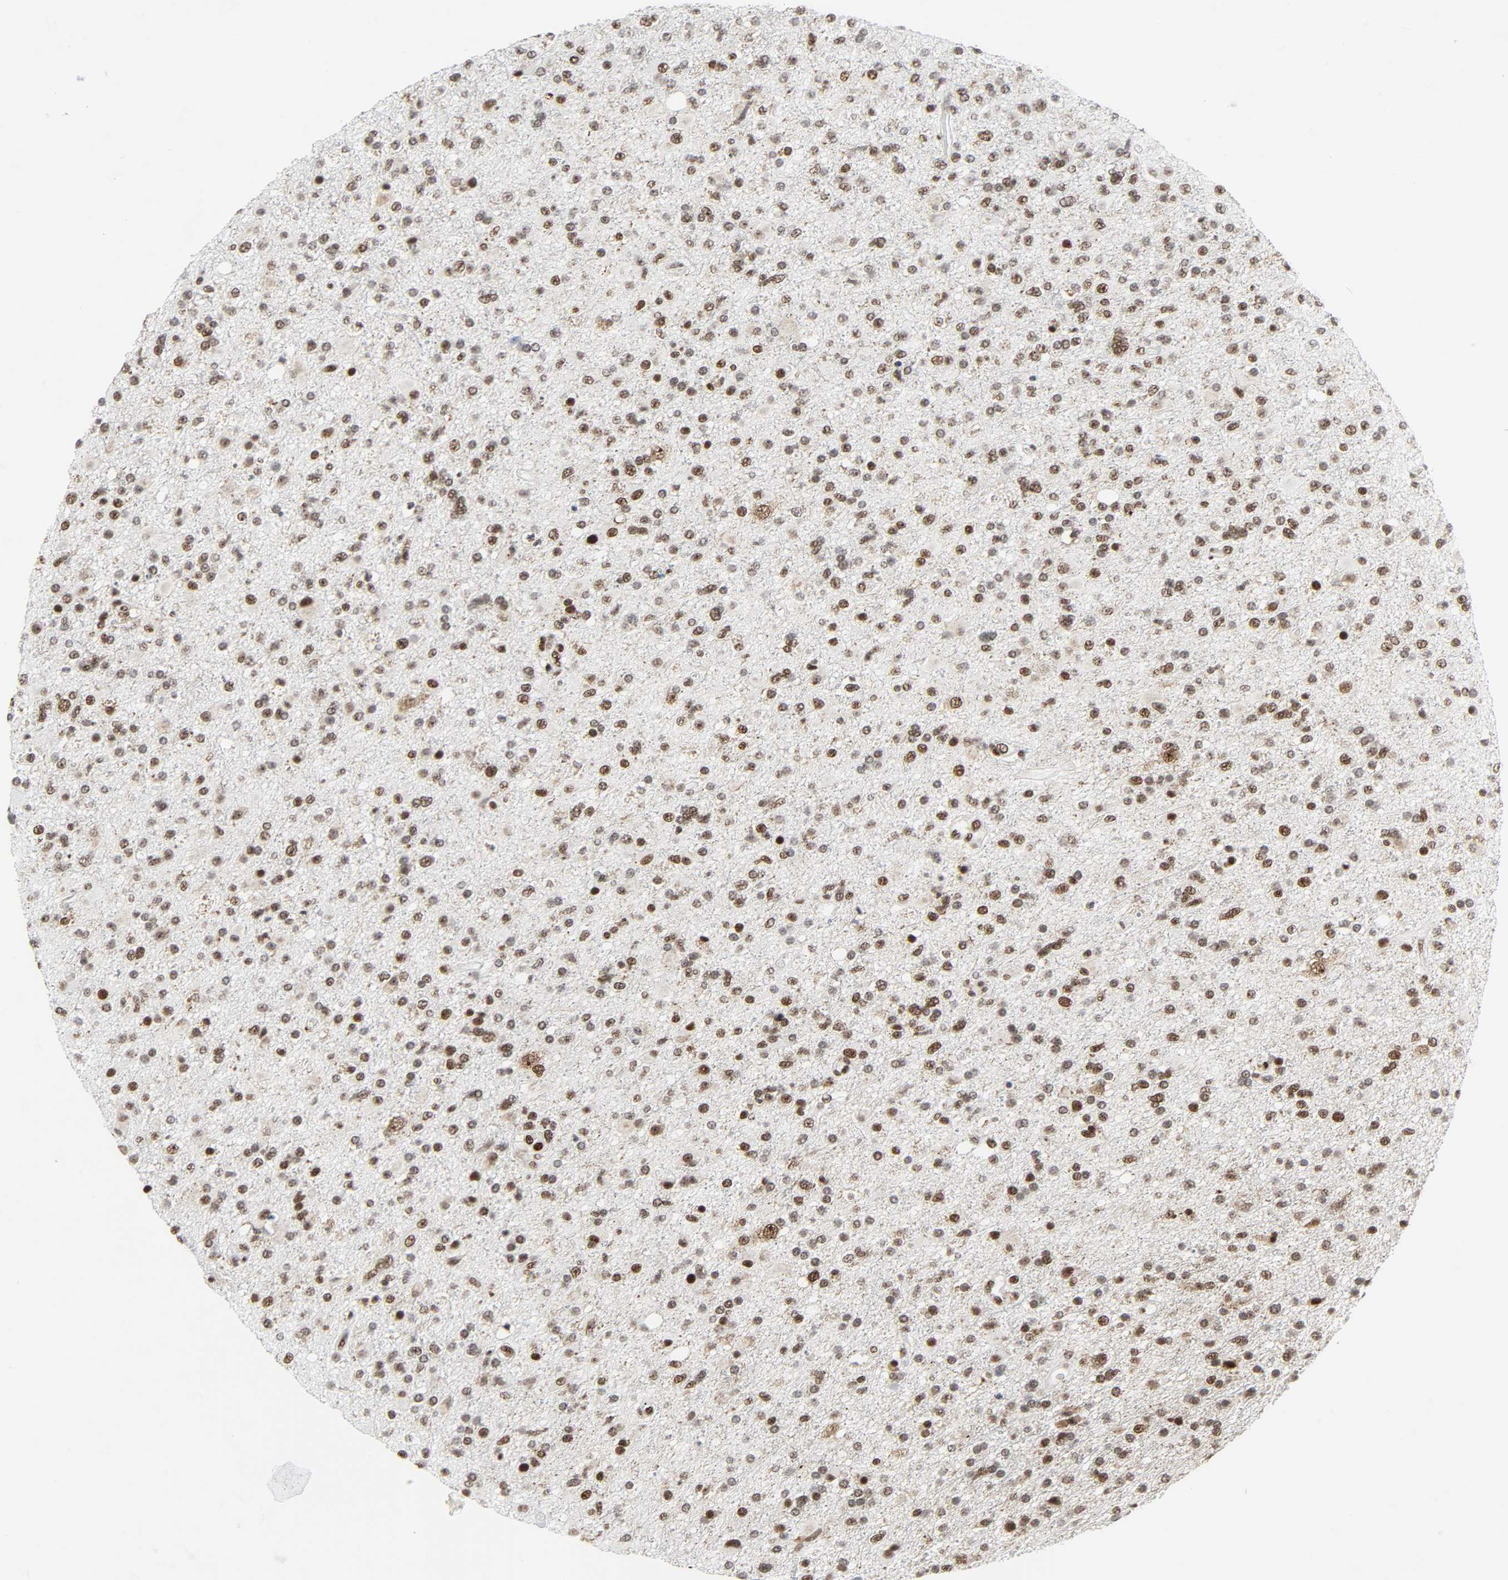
{"staining": {"intensity": "strong", "quantity": ">75%", "location": "nuclear"}, "tissue": "glioma", "cell_type": "Tumor cells", "image_type": "cancer", "snomed": [{"axis": "morphology", "description": "Glioma, malignant, High grade"}, {"axis": "topography", "description": "Brain"}], "caption": "Tumor cells exhibit high levels of strong nuclear expression in approximately >75% of cells in human malignant glioma (high-grade).", "gene": "CDK7", "patient": {"sex": "male", "age": 33}}